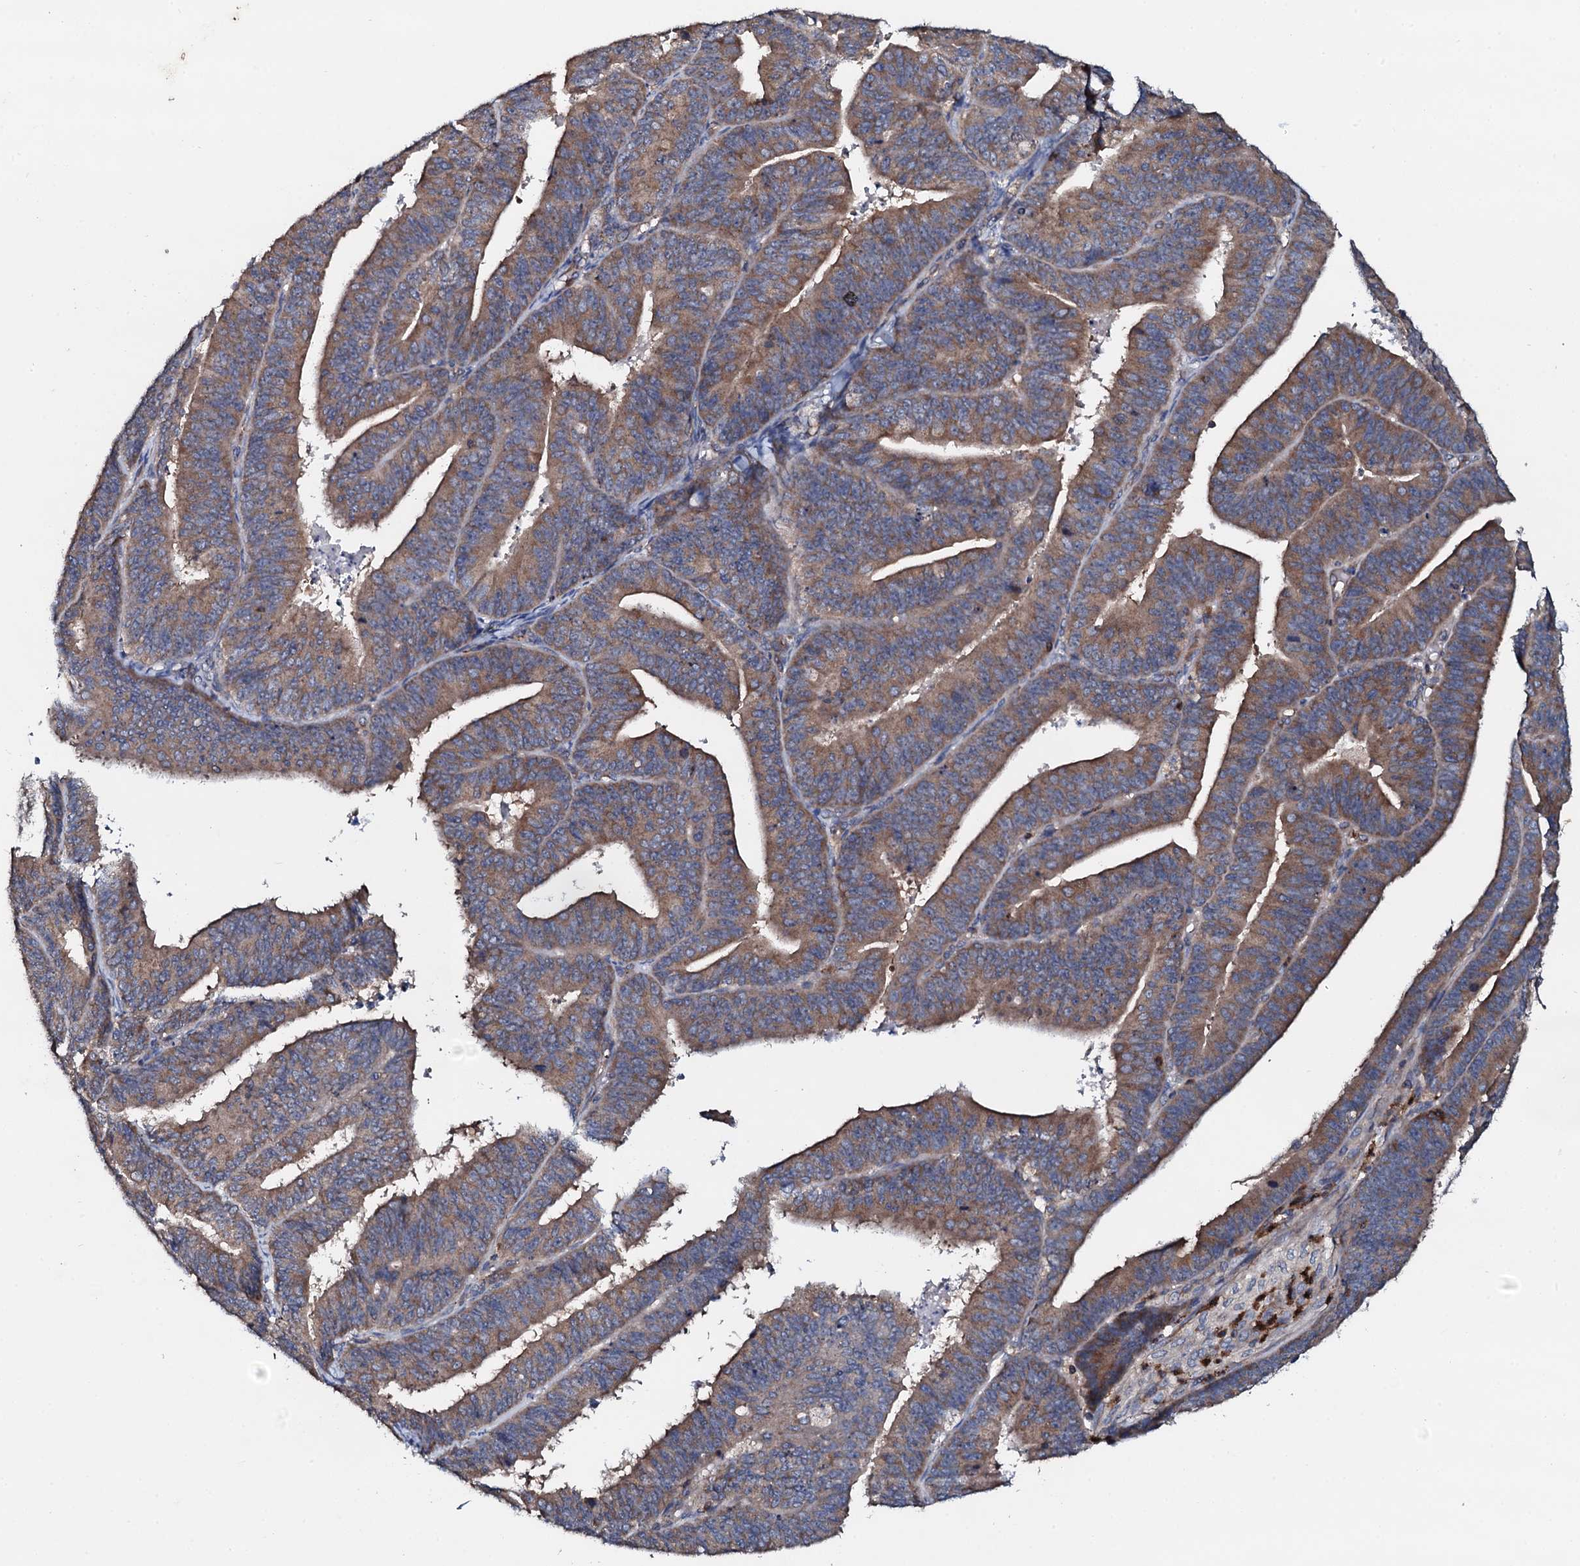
{"staining": {"intensity": "moderate", "quantity": ">75%", "location": "cytoplasmic/membranous"}, "tissue": "endometrial cancer", "cell_type": "Tumor cells", "image_type": "cancer", "snomed": [{"axis": "morphology", "description": "Adenocarcinoma, NOS"}, {"axis": "topography", "description": "Endometrium"}], "caption": "Human endometrial adenocarcinoma stained for a protein (brown) demonstrates moderate cytoplasmic/membranous positive staining in about >75% of tumor cells.", "gene": "GRK2", "patient": {"sex": "female", "age": 73}}